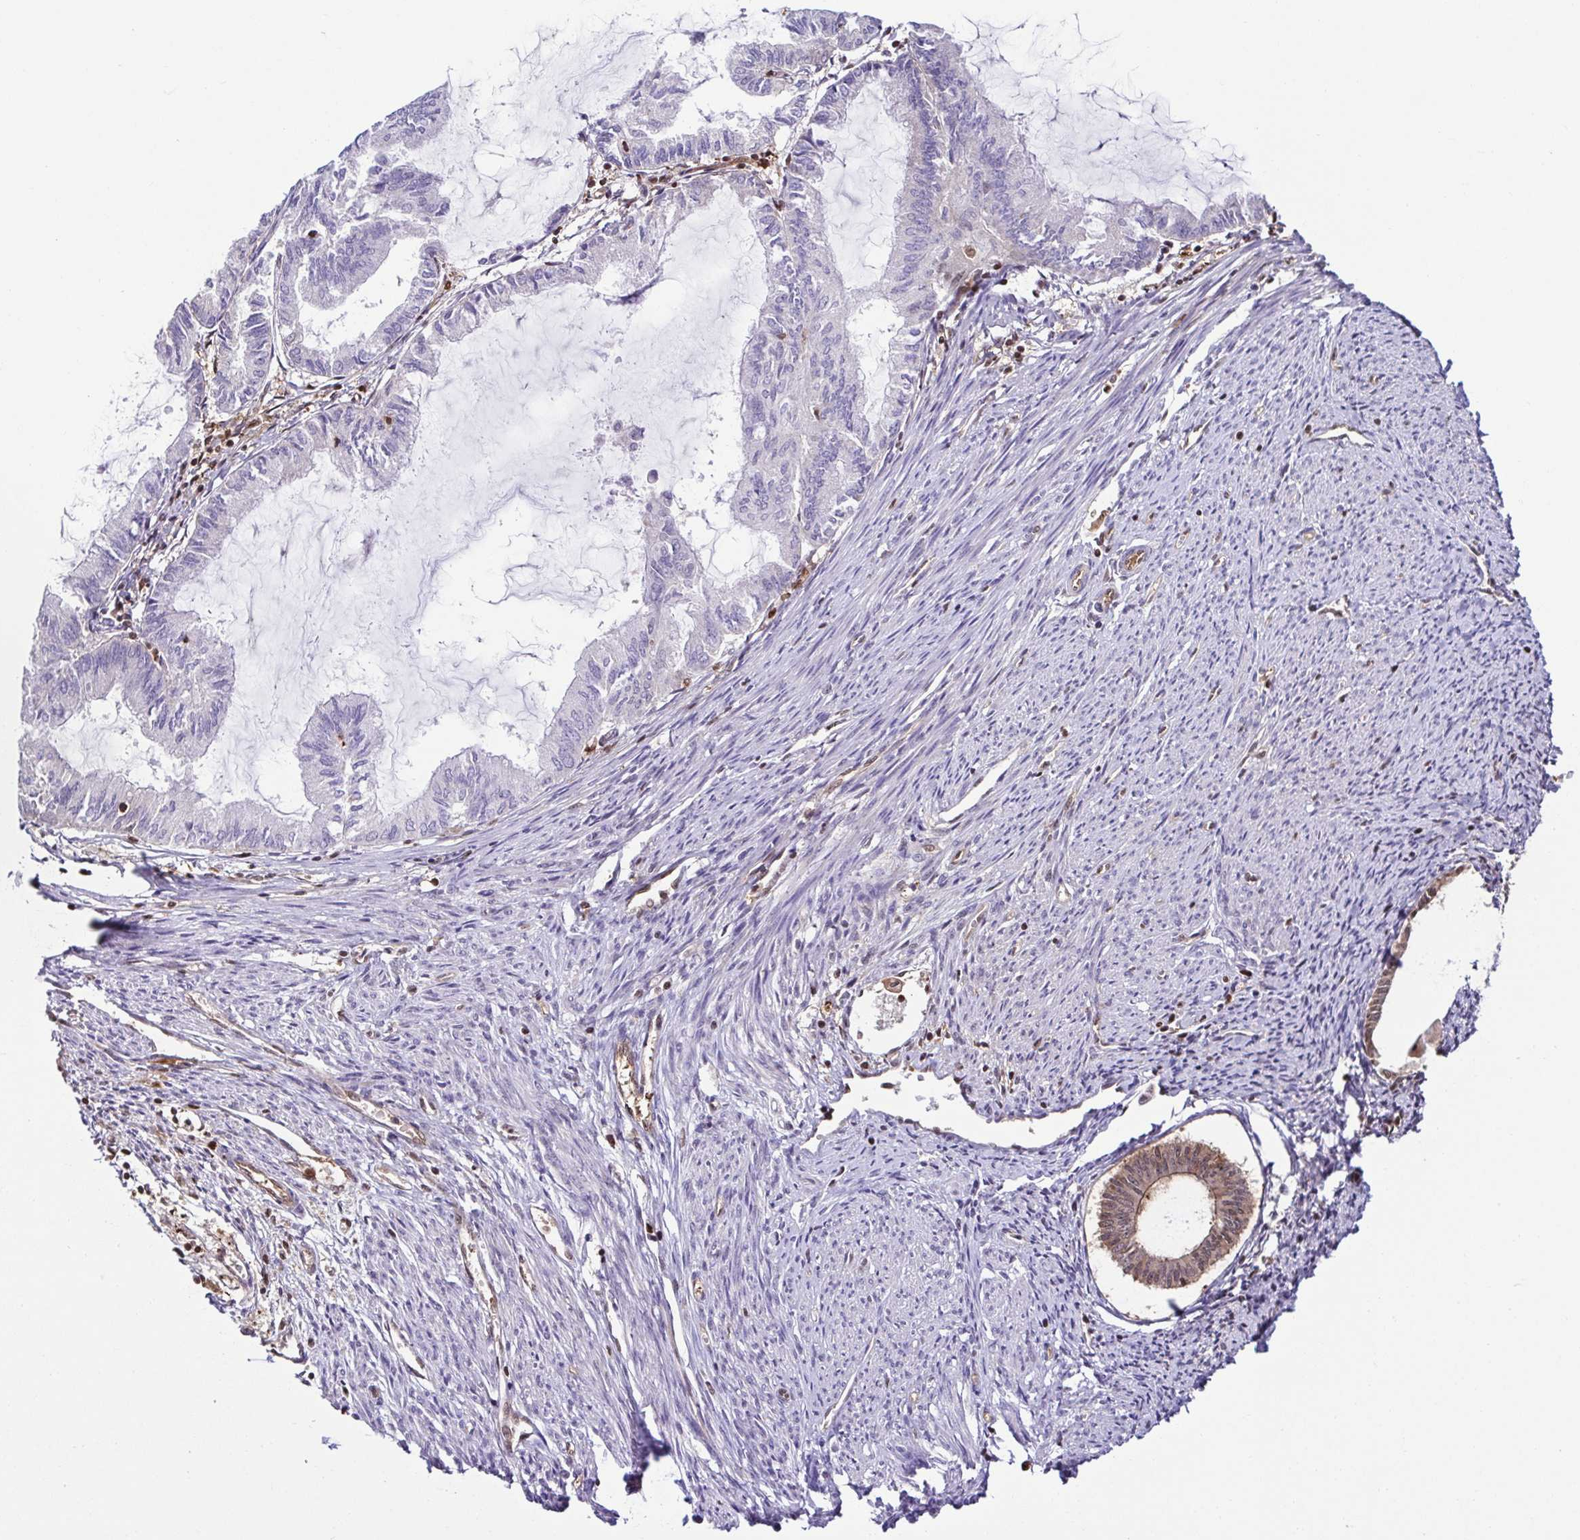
{"staining": {"intensity": "negative", "quantity": "none", "location": "none"}, "tissue": "endometrial cancer", "cell_type": "Tumor cells", "image_type": "cancer", "snomed": [{"axis": "morphology", "description": "Adenocarcinoma, NOS"}, {"axis": "topography", "description": "Endometrium"}], "caption": "DAB immunohistochemical staining of human endometrial adenocarcinoma reveals no significant positivity in tumor cells. (DAB (3,3'-diaminobenzidine) immunohistochemistry with hematoxylin counter stain).", "gene": "PSMB9", "patient": {"sex": "female", "age": 86}}